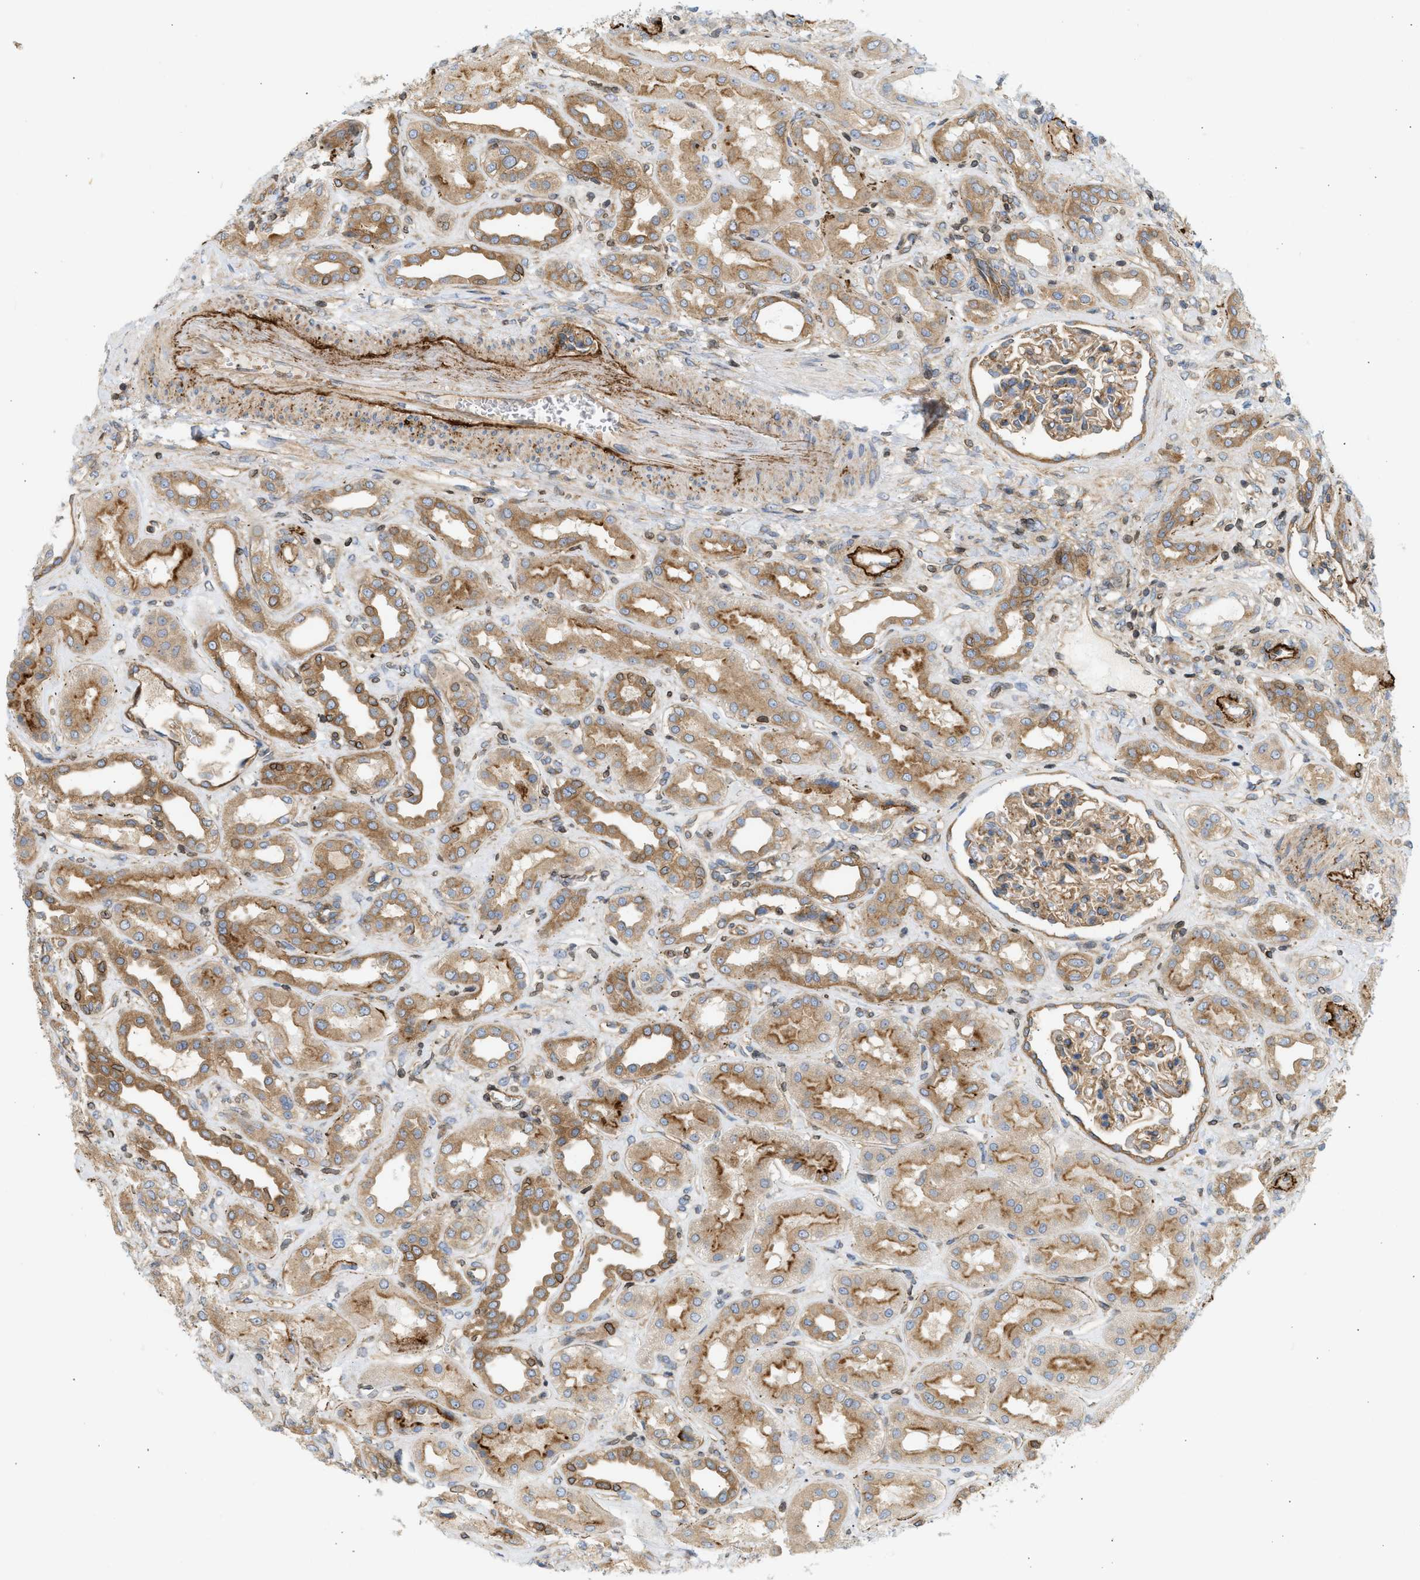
{"staining": {"intensity": "moderate", "quantity": ">75%", "location": "cytoplasmic/membranous"}, "tissue": "kidney", "cell_type": "Cells in glomeruli", "image_type": "normal", "snomed": [{"axis": "morphology", "description": "Normal tissue, NOS"}, {"axis": "topography", "description": "Kidney"}], "caption": "Immunohistochemical staining of benign human kidney exhibits medium levels of moderate cytoplasmic/membranous positivity in approximately >75% of cells in glomeruli. (DAB (3,3'-diaminobenzidine) = brown stain, brightfield microscopy at high magnification).", "gene": "STRN", "patient": {"sex": "male", "age": 59}}